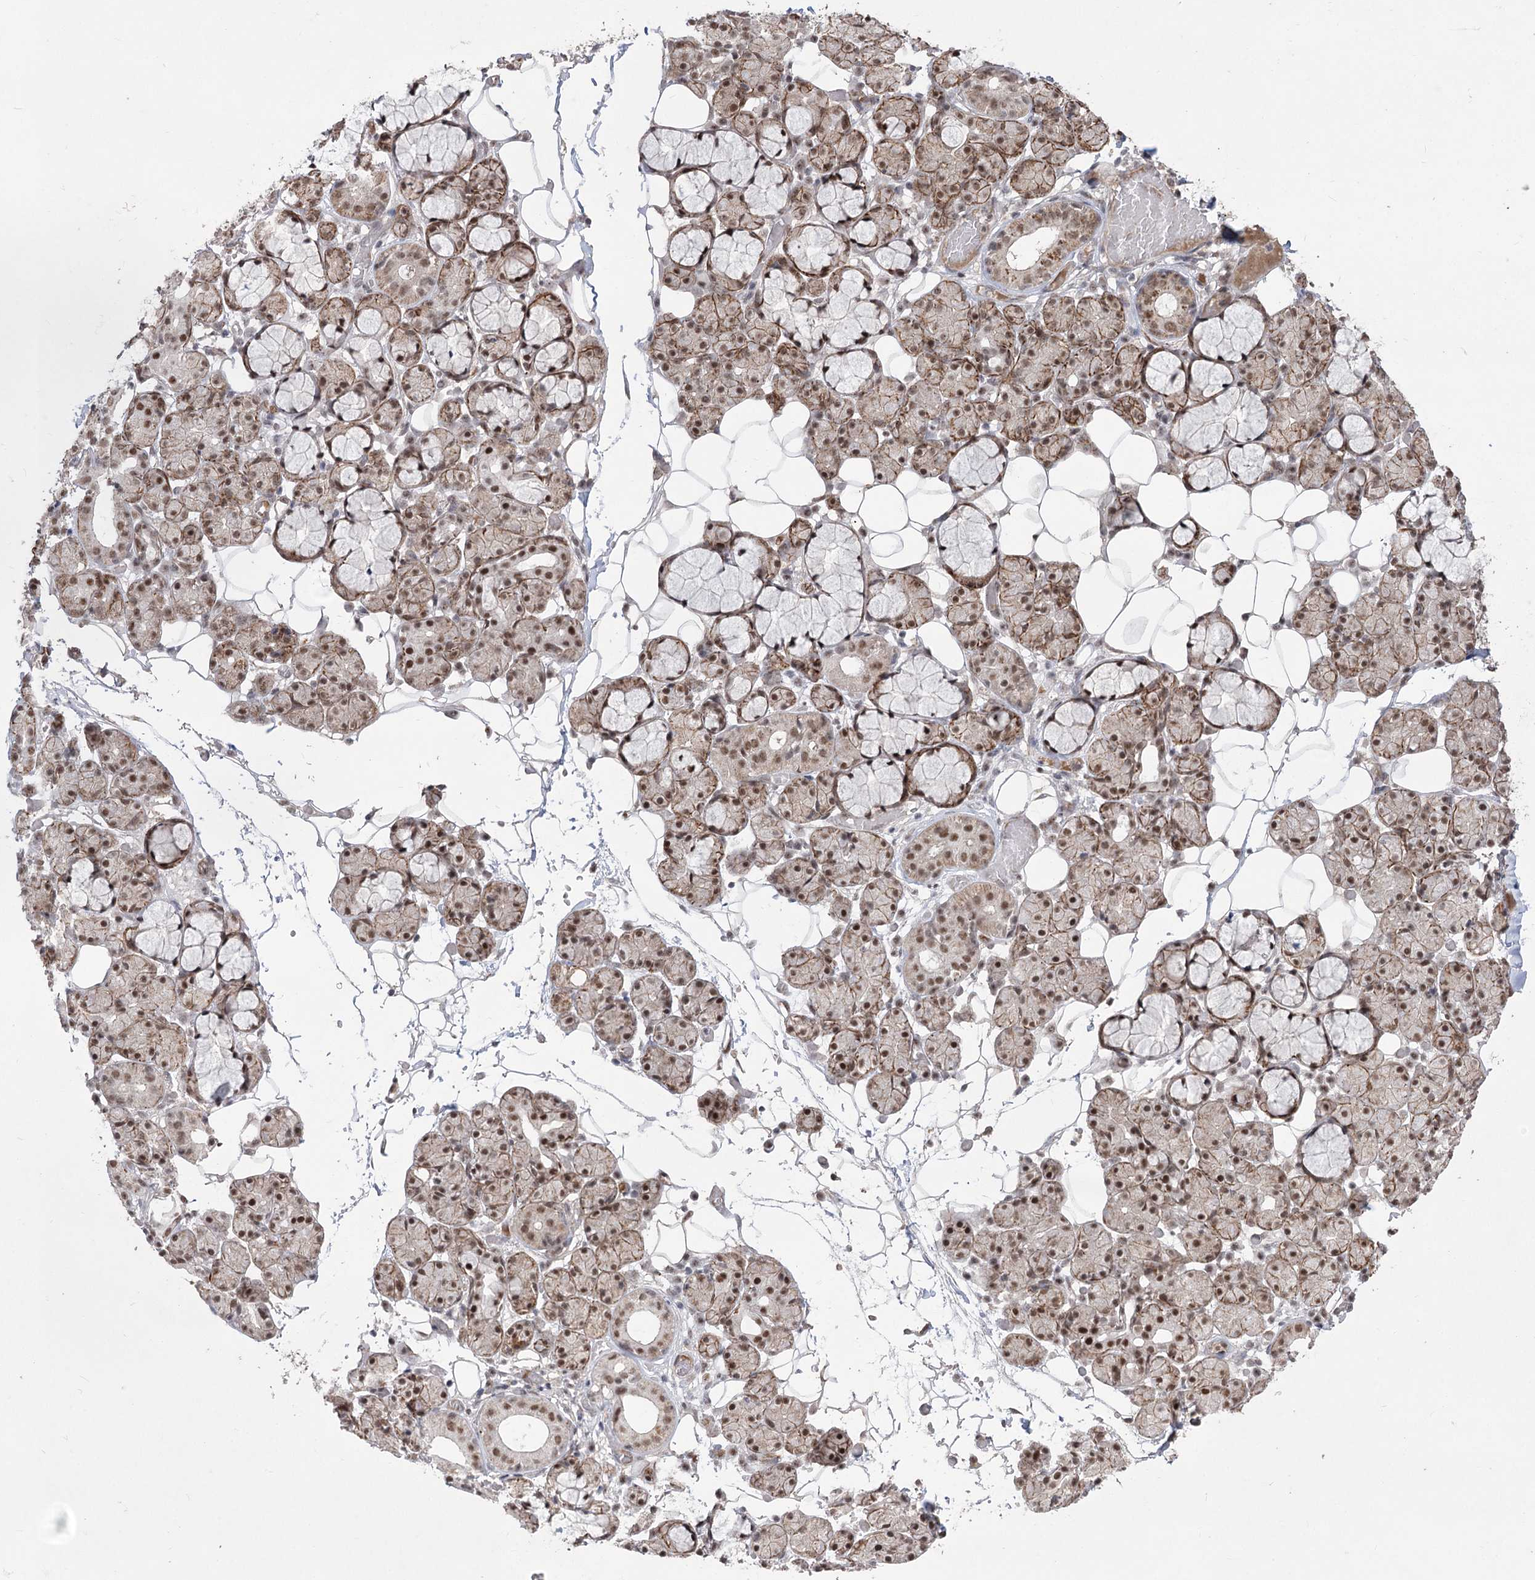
{"staining": {"intensity": "moderate", "quantity": "25%-75%", "location": "nuclear"}, "tissue": "salivary gland", "cell_type": "Glandular cells", "image_type": "normal", "snomed": [{"axis": "morphology", "description": "Normal tissue, NOS"}, {"axis": "topography", "description": "Salivary gland"}], "caption": "DAB (3,3'-diaminobenzidine) immunohistochemical staining of unremarkable human salivary gland reveals moderate nuclear protein staining in about 25%-75% of glandular cells.", "gene": "ZSCAN23", "patient": {"sex": "male", "age": 63}}